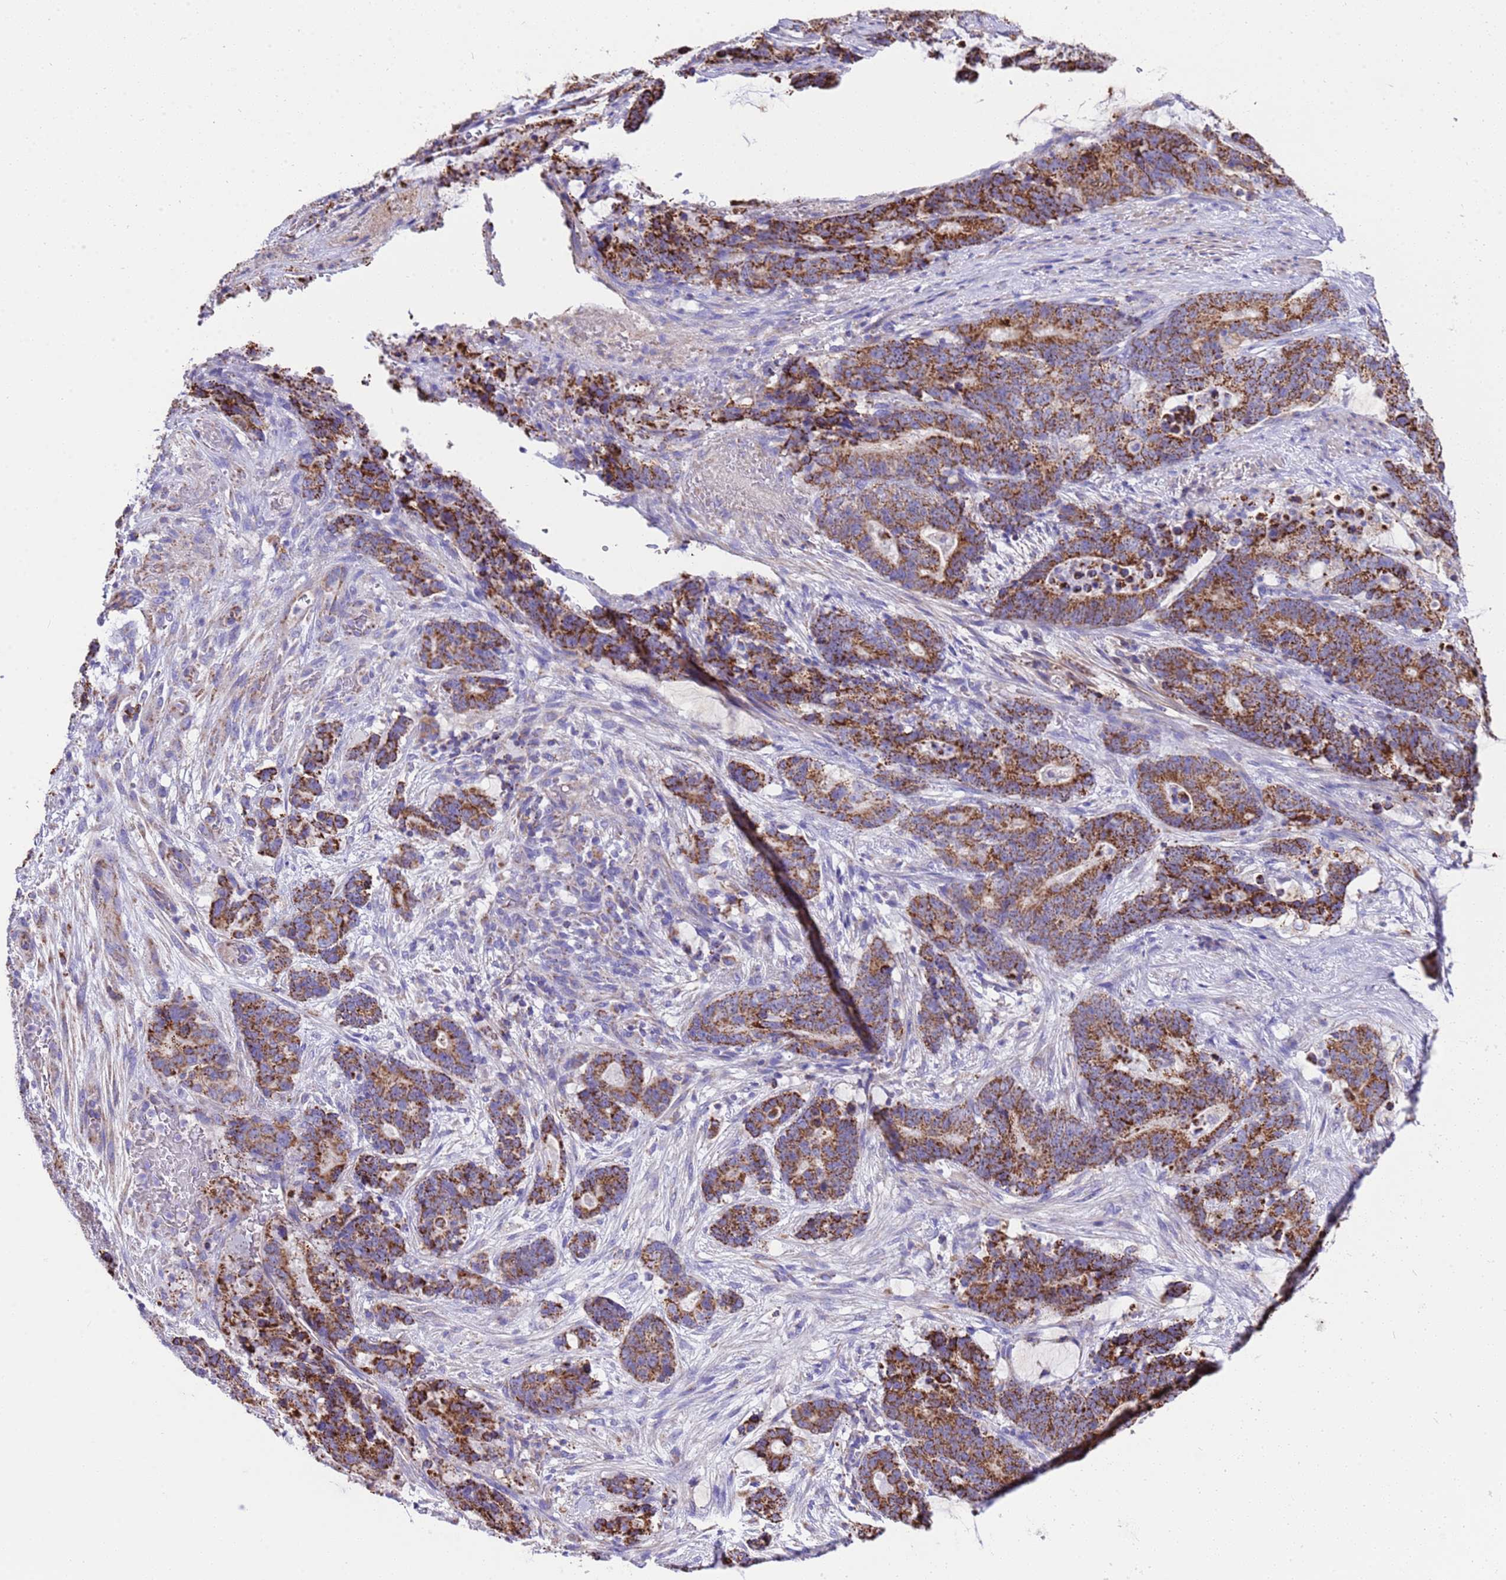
{"staining": {"intensity": "strong", "quantity": ">75%", "location": "cytoplasmic/membranous"}, "tissue": "stomach cancer", "cell_type": "Tumor cells", "image_type": "cancer", "snomed": [{"axis": "morphology", "description": "Adenocarcinoma, NOS"}, {"axis": "topography", "description": "Stomach"}], "caption": "A histopathology image of adenocarcinoma (stomach) stained for a protein displays strong cytoplasmic/membranous brown staining in tumor cells.", "gene": "RNF165", "patient": {"sex": "female", "age": 76}}